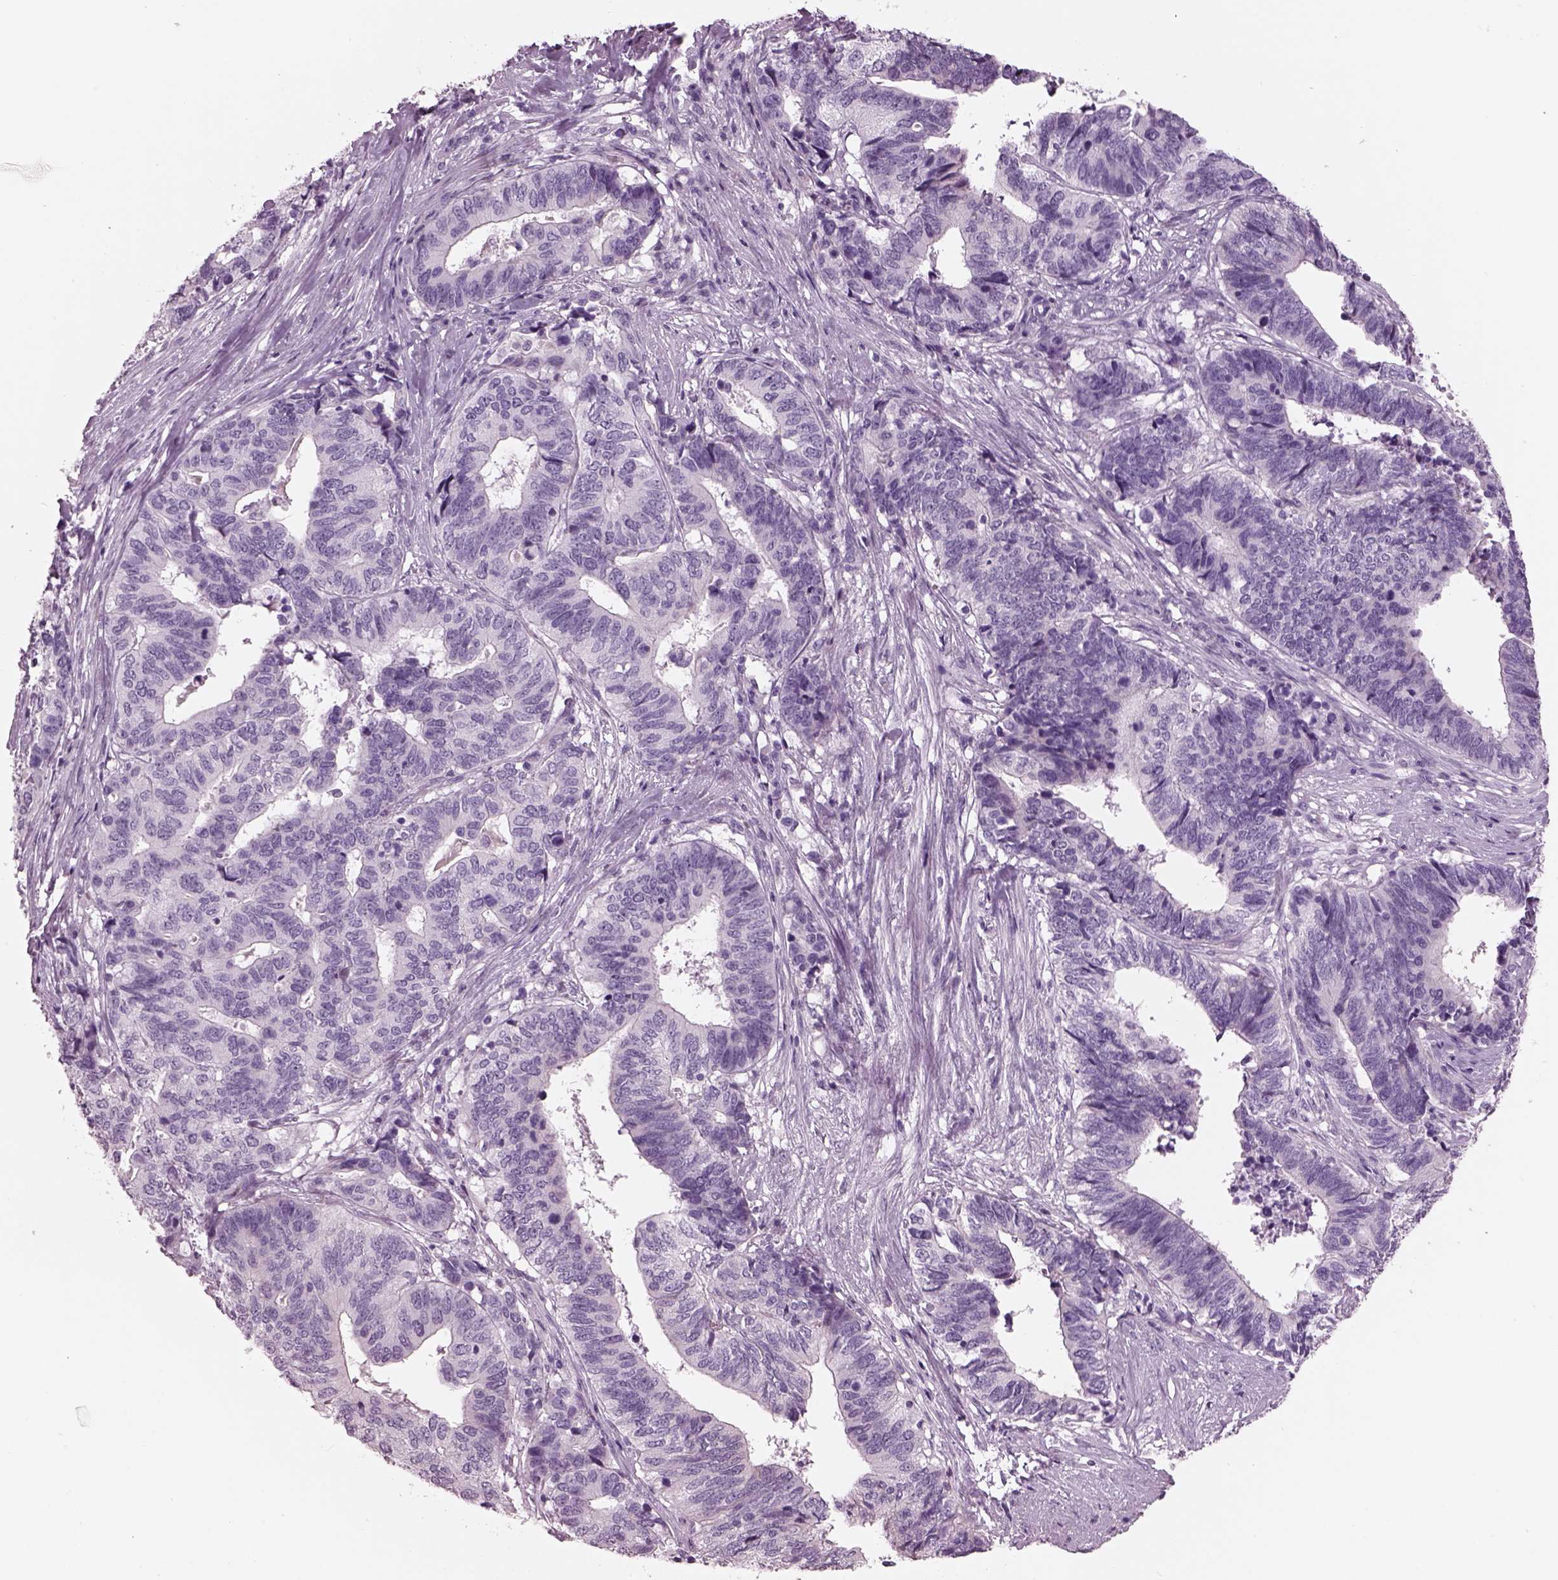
{"staining": {"intensity": "negative", "quantity": "none", "location": "none"}, "tissue": "stomach cancer", "cell_type": "Tumor cells", "image_type": "cancer", "snomed": [{"axis": "morphology", "description": "Adenocarcinoma, NOS"}, {"axis": "topography", "description": "Stomach, upper"}], "caption": "Tumor cells show no significant protein expression in adenocarcinoma (stomach). Nuclei are stained in blue.", "gene": "CYLC1", "patient": {"sex": "female", "age": 67}}